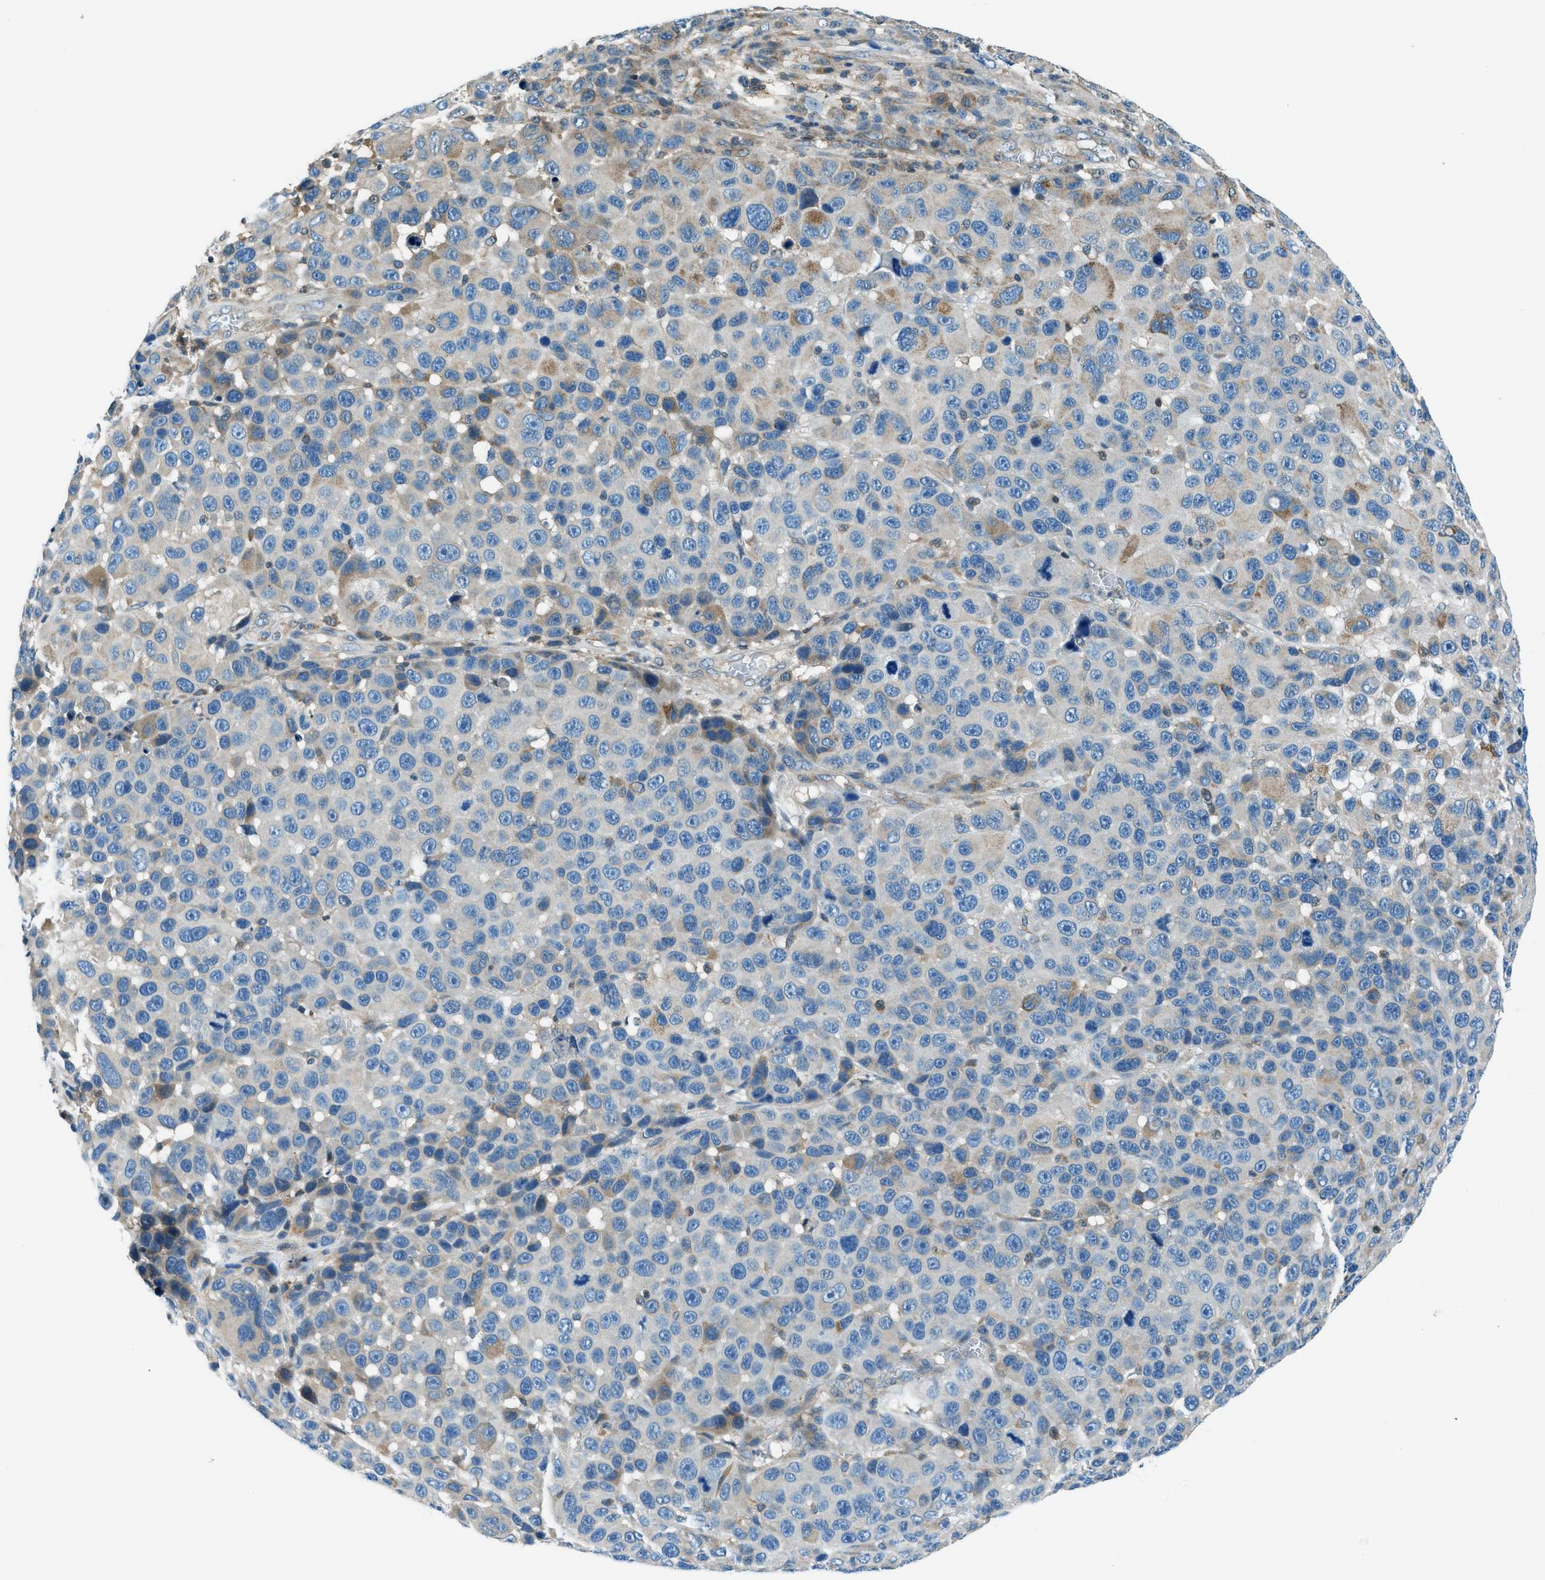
{"staining": {"intensity": "moderate", "quantity": "<25%", "location": "cytoplasmic/membranous"}, "tissue": "melanoma", "cell_type": "Tumor cells", "image_type": "cancer", "snomed": [{"axis": "morphology", "description": "Malignant melanoma, NOS"}, {"axis": "topography", "description": "Skin"}], "caption": "Melanoma tissue reveals moderate cytoplasmic/membranous positivity in about <25% of tumor cells, visualized by immunohistochemistry.", "gene": "HEBP2", "patient": {"sex": "male", "age": 53}}